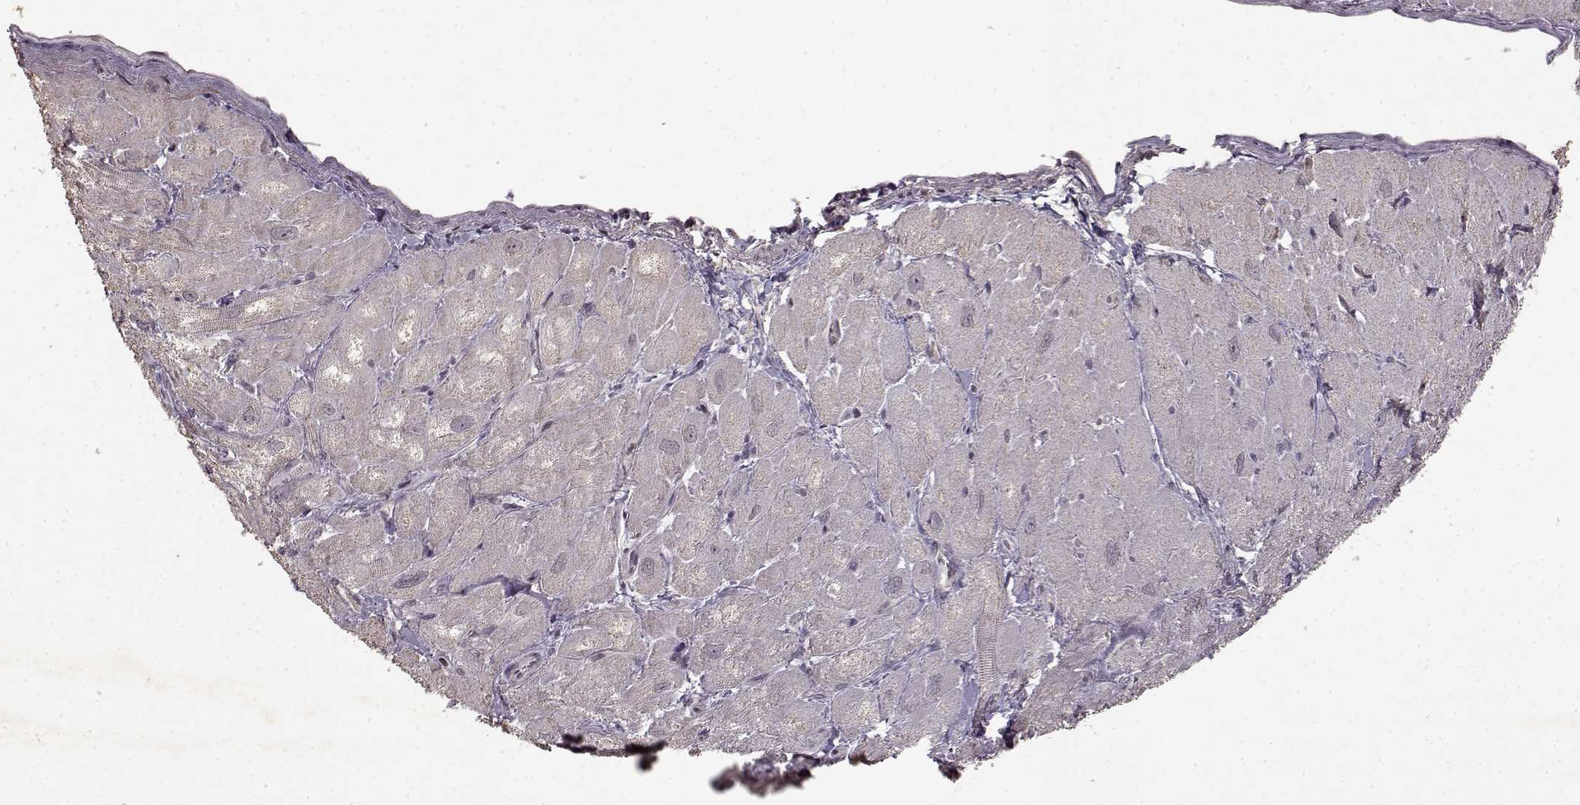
{"staining": {"intensity": "negative", "quantity": "none", "location": "none"}, "tissue": "heart muscle", "cell_type": "Cardiomyocytes", "image_type": "normal", "snomed": [{"axis": "morphology", "description": "Normal tissue, NOS"}, {"axis": "topography", "description": "Heart"}], "caption": "Immunohistochemistry (IHC) histopathology image of benign heart muscle: heart muscle stained with DAB (3,3'-diaminobenzidine) shows no significant protein positivity in cardiomyocytes. (DAB (3,3'-diaminobenzidine) immunohistochemistry visualized using brightfield microscopy, high magnification).", "gene": "LHB", "patient": {"sex": "male", "age": 60}}